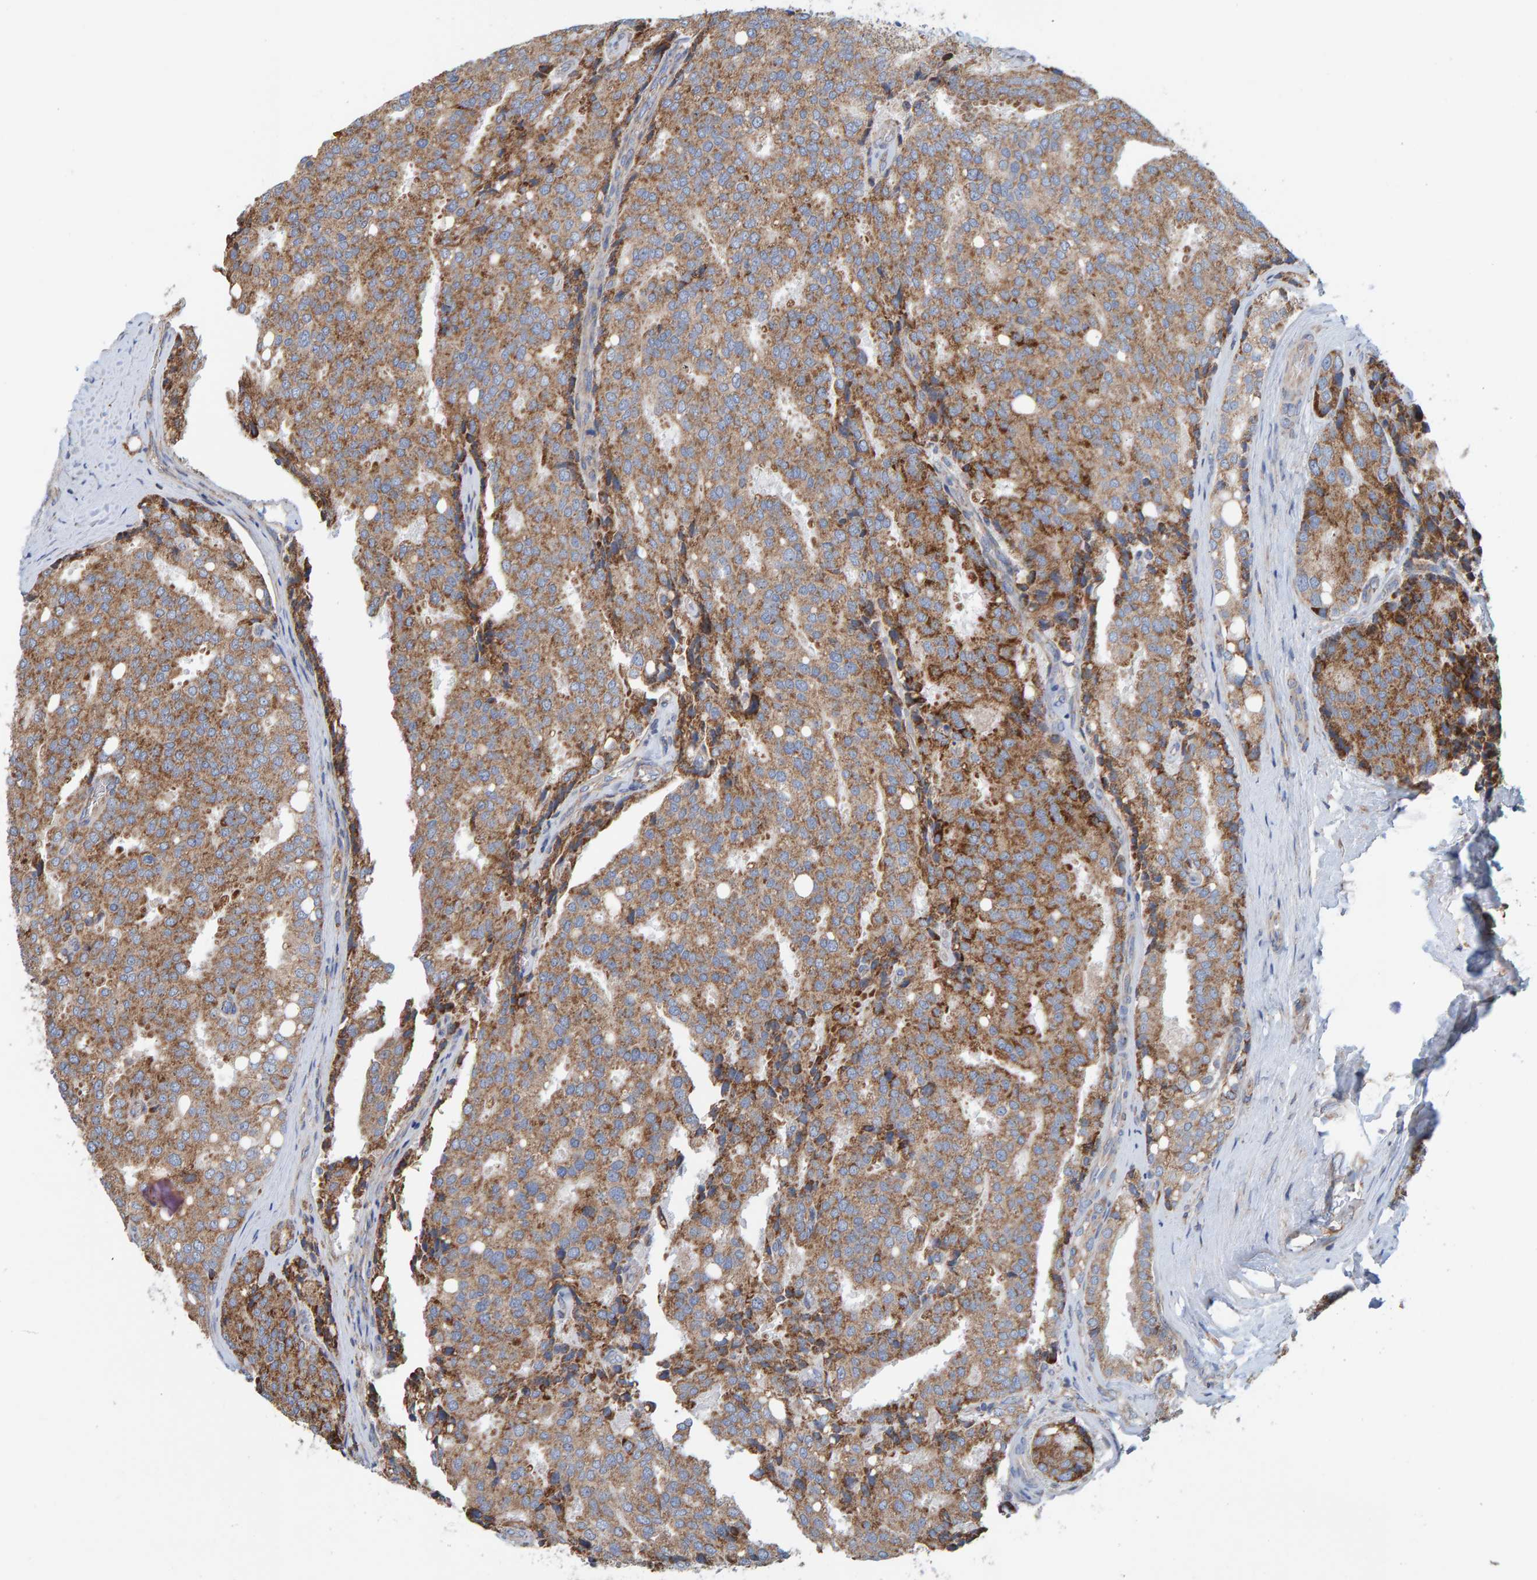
{"staining": {"intensity": "moderate", "quantity": ">75%", "location": "cytoplasmic/membranous"}, "tissue": "prostate cancer", "cell_type": "Tumor cells", "image_type": "cancer", "snomed": [{"axis": "morphology", "description": "Adenocarcinoma, High grade"}, {"axis": "topography", "description": "Prostate"}], "caption": "Immunohistochemistry staining of prostate cancer (high-grade adenocarcinoma), which demonstrates medium levels of moderate cytoplasmic/membranous positivity in about >75% of tumor cells indicating moderate cytoplasmic/membranous protein positivity. The staining was performed using DAB (3,3'-diaminobenzidine) (brown) for protein detection and nuclei were counterstained in hematoxylin (blue).", "gene": "MRPL45", "patient": {"sex": "male", "age": 50}}